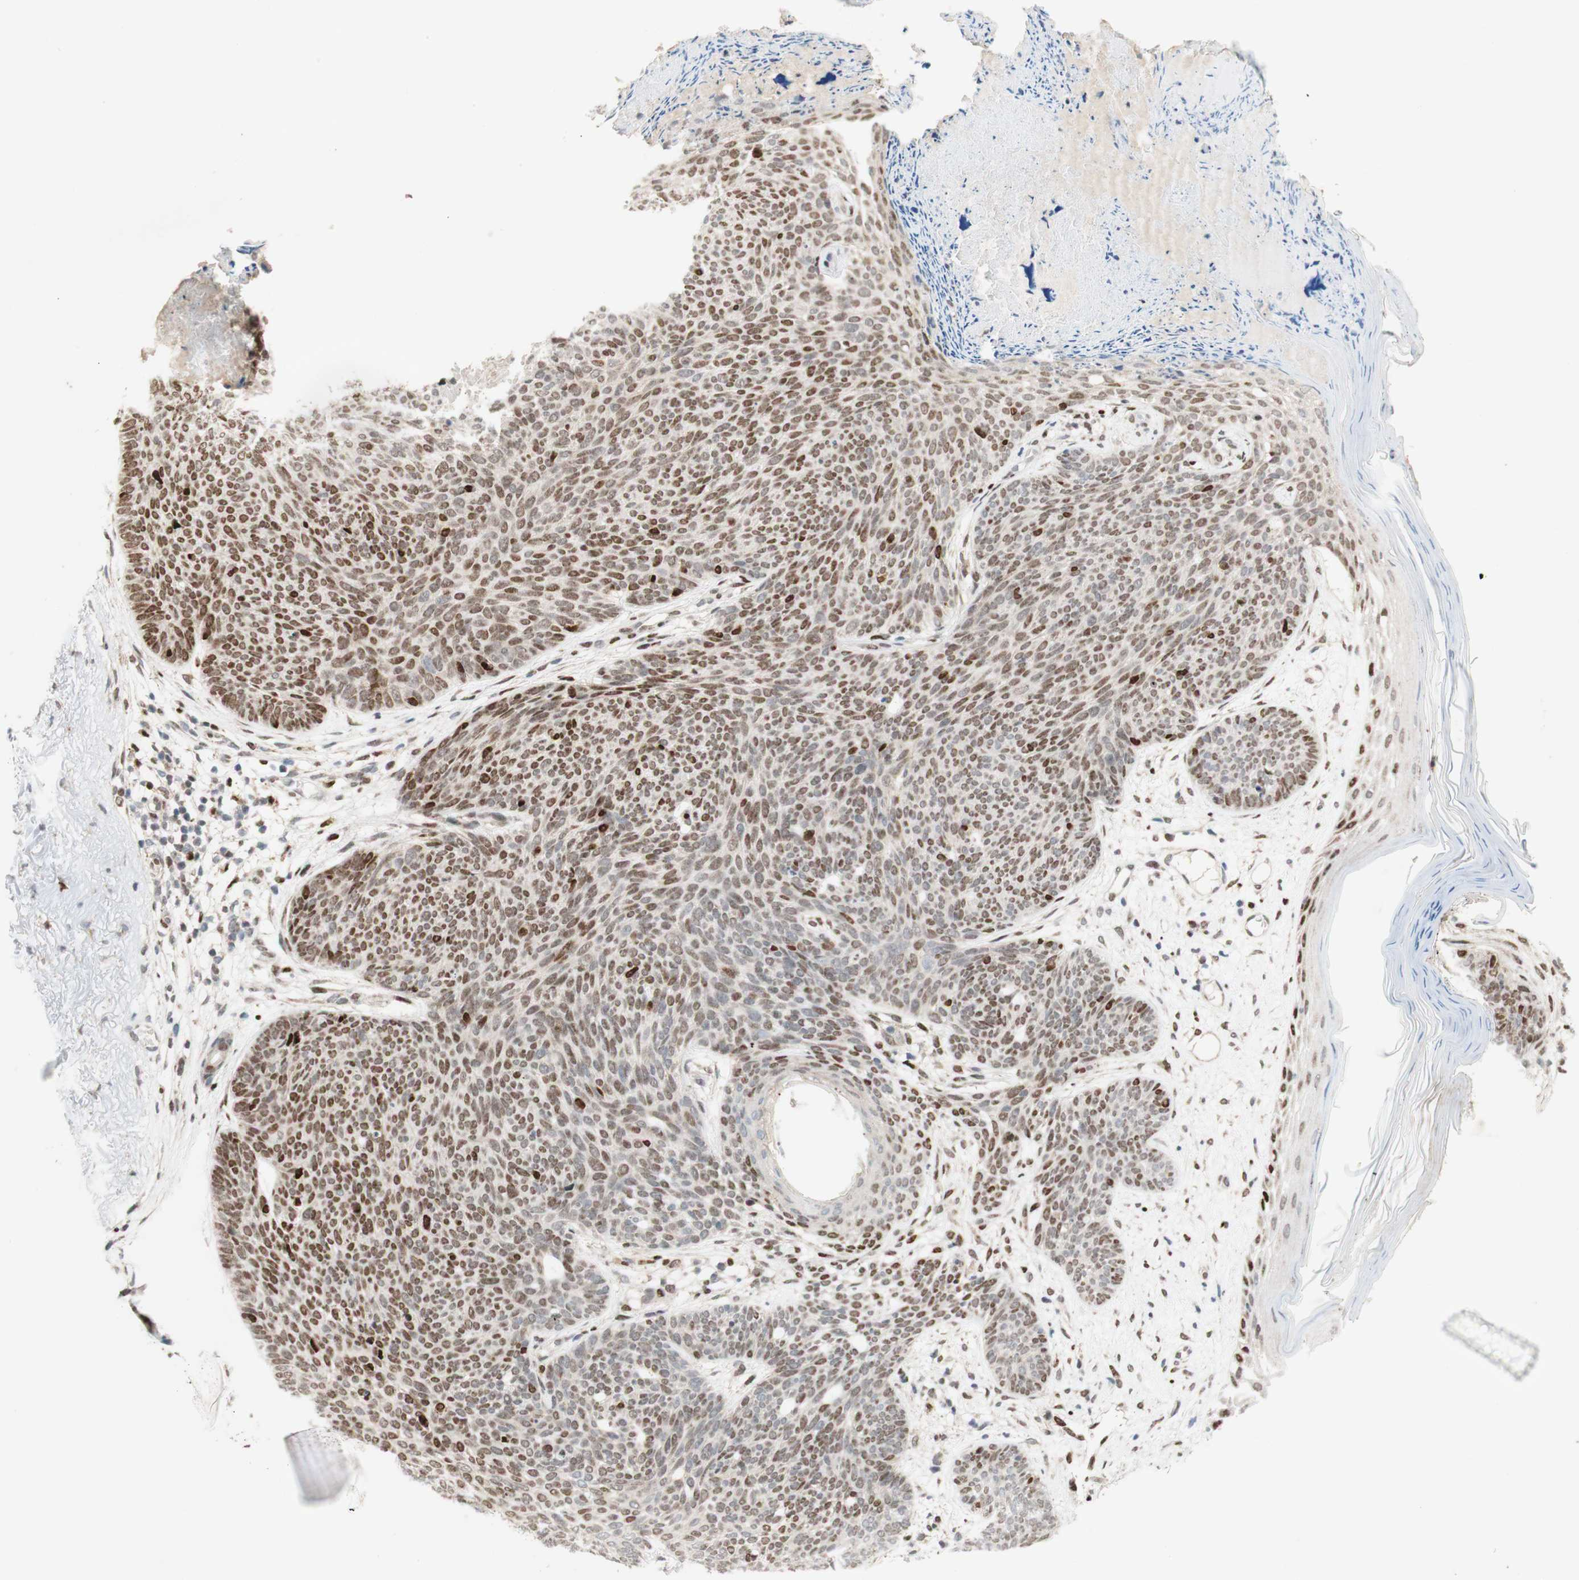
{"staining": {"intensity": "moderate", "quantity": "25%-75%", "location": "nuclear"}, "tissue": "skin cancer", "cell_type": "Tumor cells", "image_type": "cancer", "snomed": [{"axis": "morphology", "description": "Normal tissue, NOS"}, {"axis": "morphology", "description": "Basal cell carcinoma"}, {"axis": "topography", "description": "Skin"}], "caption": "Skin cancer stained for a protein (brown) demonstrates moderate nuclear positive staining in about 25%-75% of tumor cells.", "gene": "DNMT3A", "patient": {"sex": "female", "age": 70}}